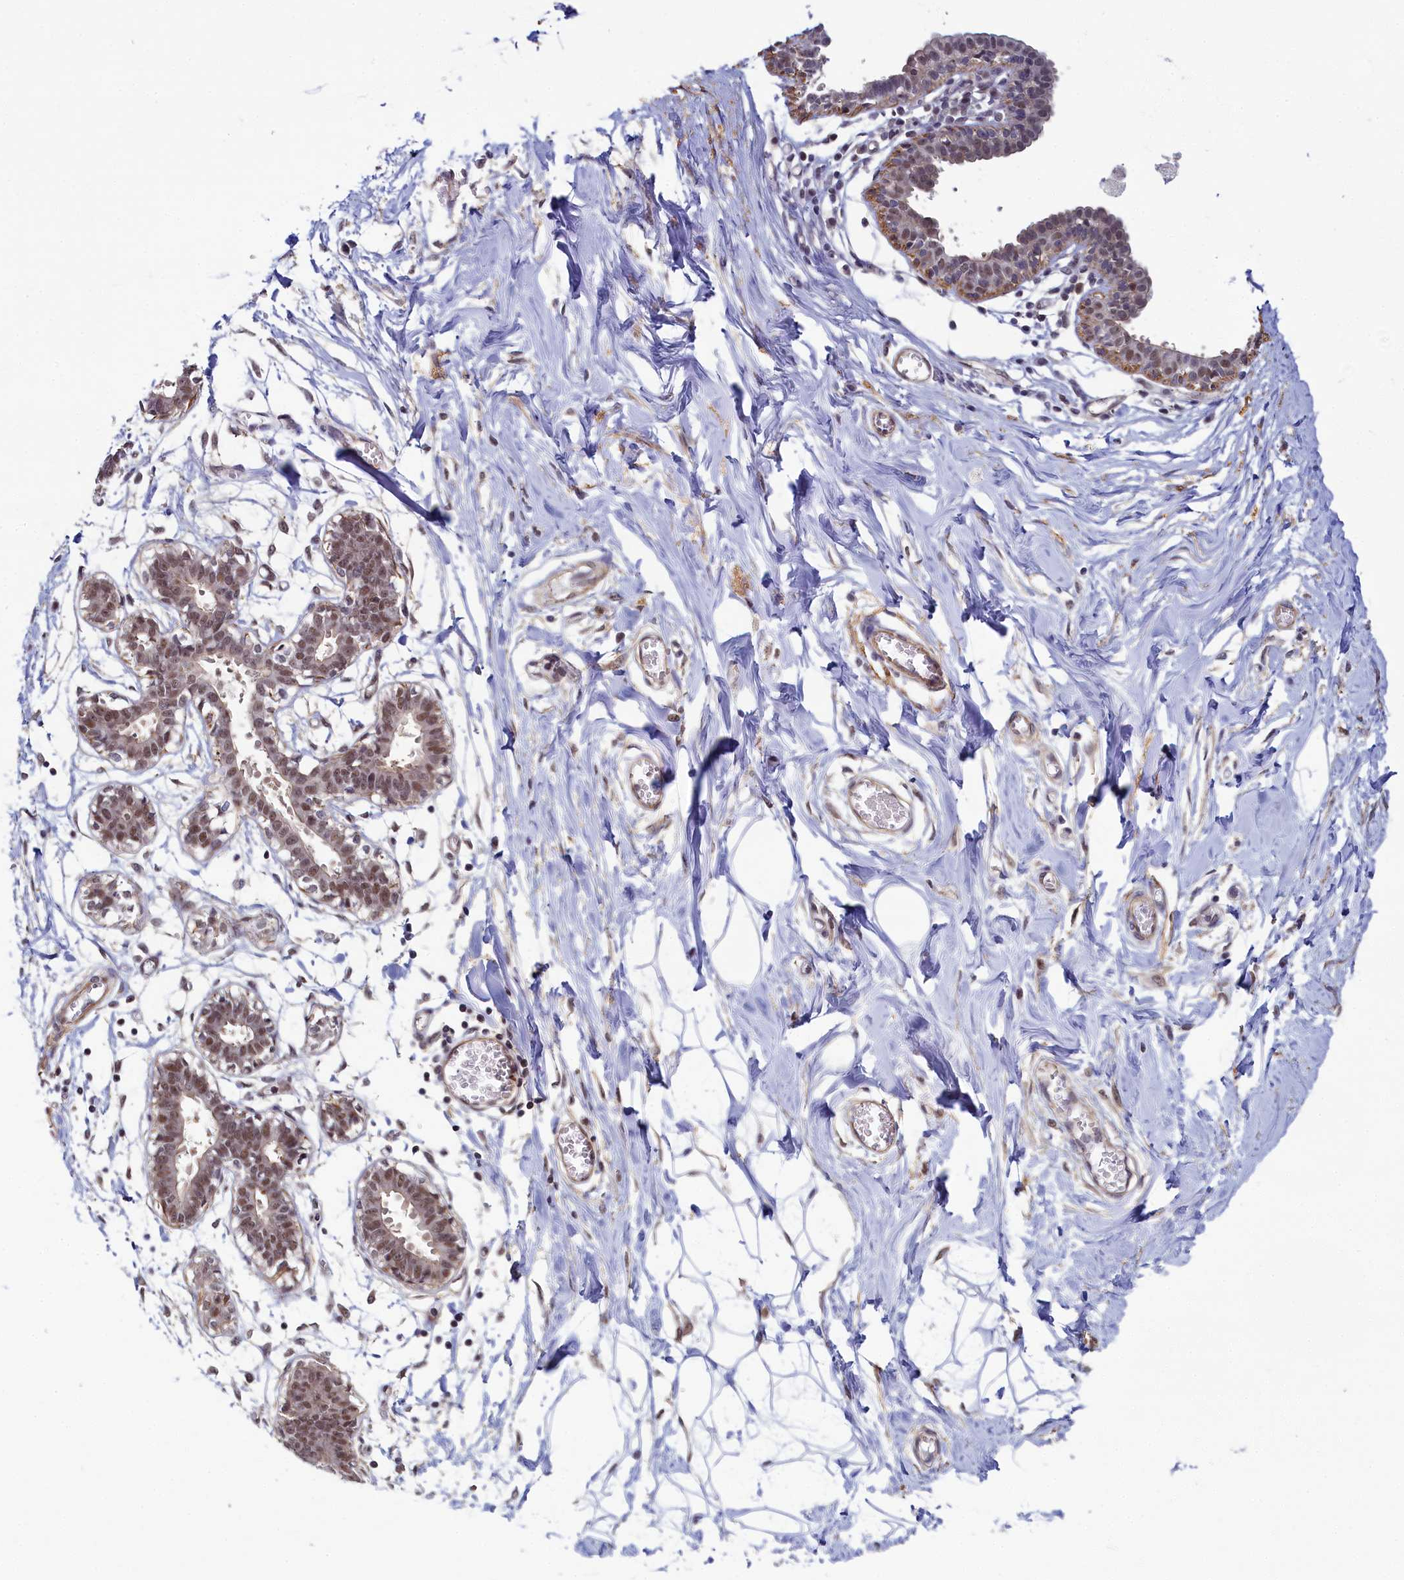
{"staining": {"intensity": "negative", "quantity": "none", "location": "none"}, "tissue": "breast", "cell_type": "Adipocytes", "image_type": "normal", "snomed": [{"axis": "morphology", "description": "Normal tissue, NOS"}, {"axis": "topography", "description": "Breast"}], "caption": "Image shows no significant protein positivity in adipocytes of benign breast.", "gene": "INTS14", "patient": {"sex": "female", "age": 27}}